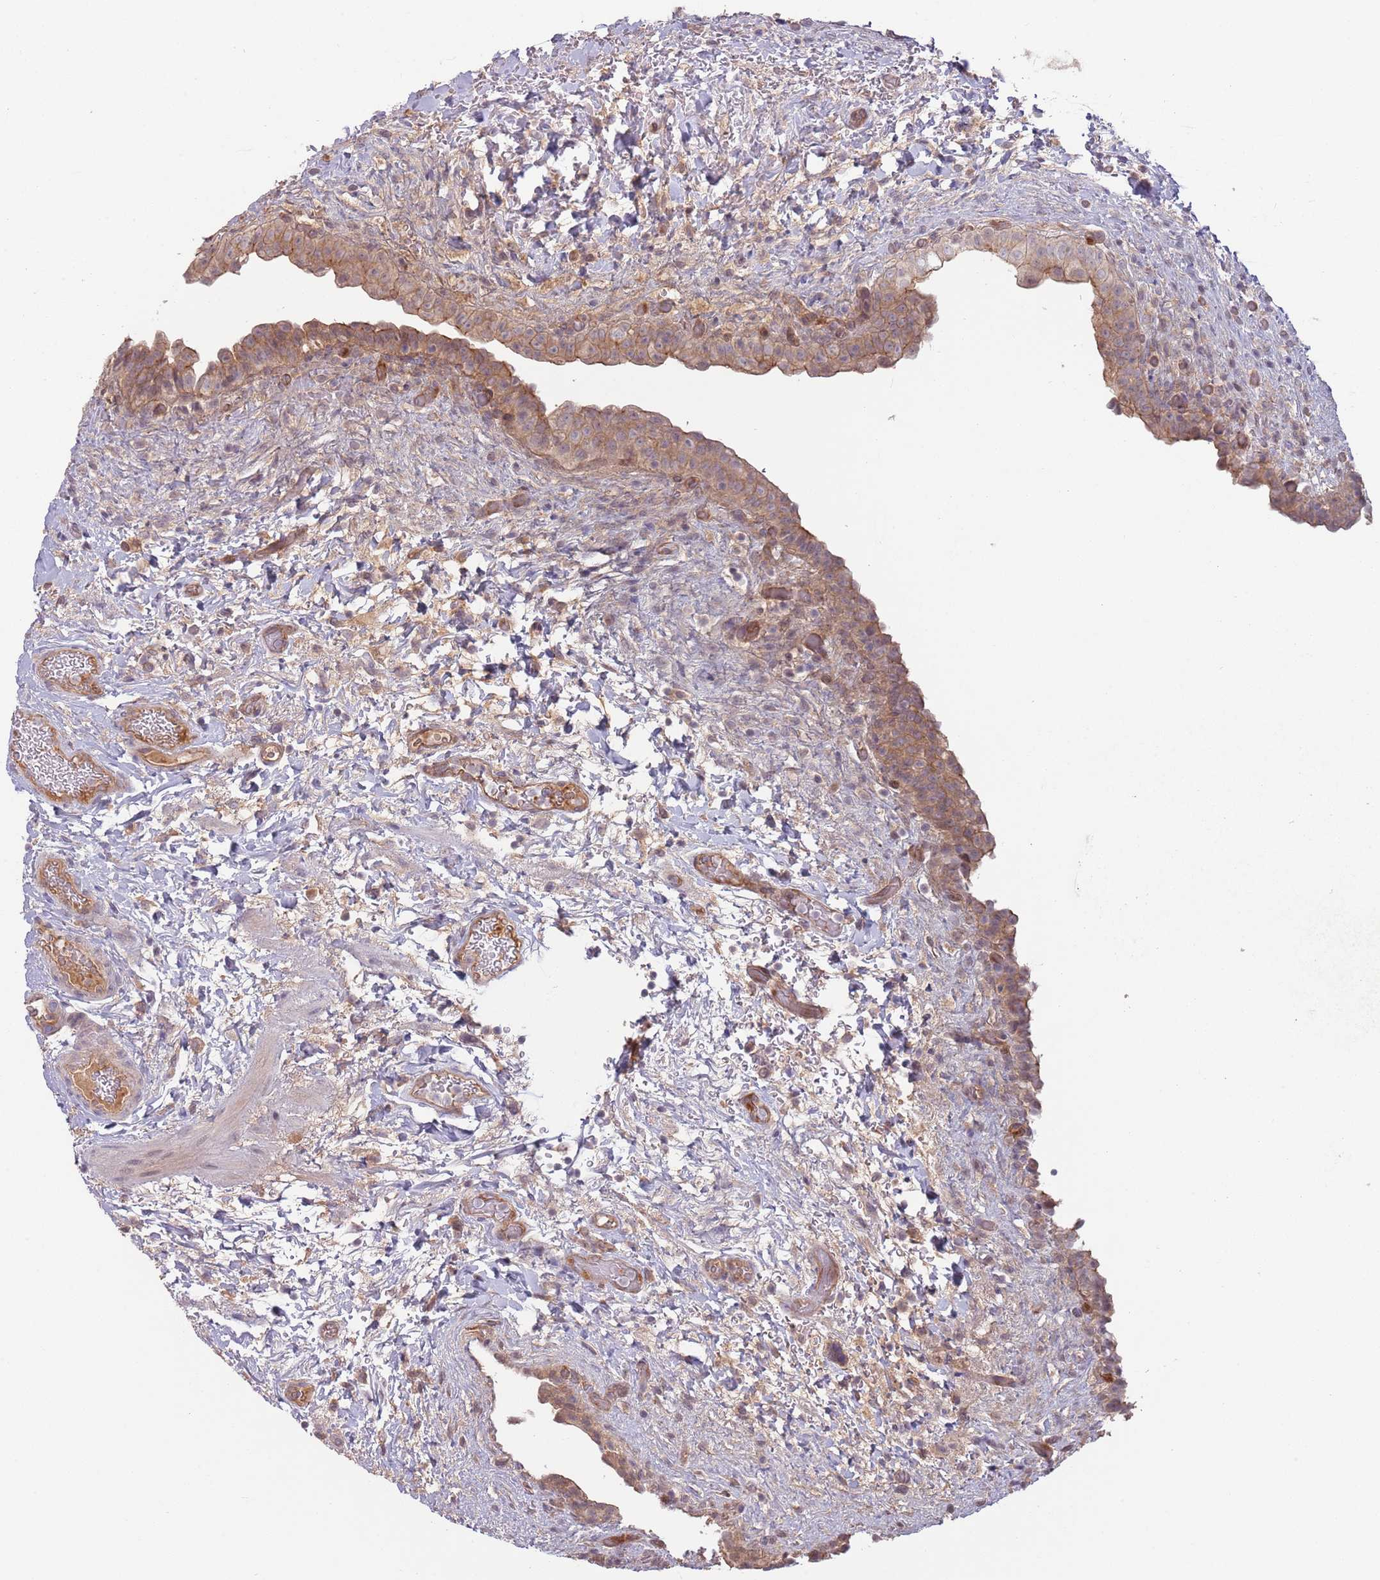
{"staining": {"intensity": "weak", "quantity": ">75%", "location": "cytoplasmic/membranous"}, "tissue": "urinary bladder", "cell_type": "Urothelial cells", "image_type": "normal", "snomed": [{"axis": "morphology", "description": "Normal tissue, NOS"}, {"axis": "topography", "description": "Urinary bladder"}], "caption": "Weak cytoplasmic/membranous positivity is present in about >75% of urothelial cells in unremarkable urinary bladder.", "gene": "SAV1", "patient": {"sex": "male", "age": 69}}